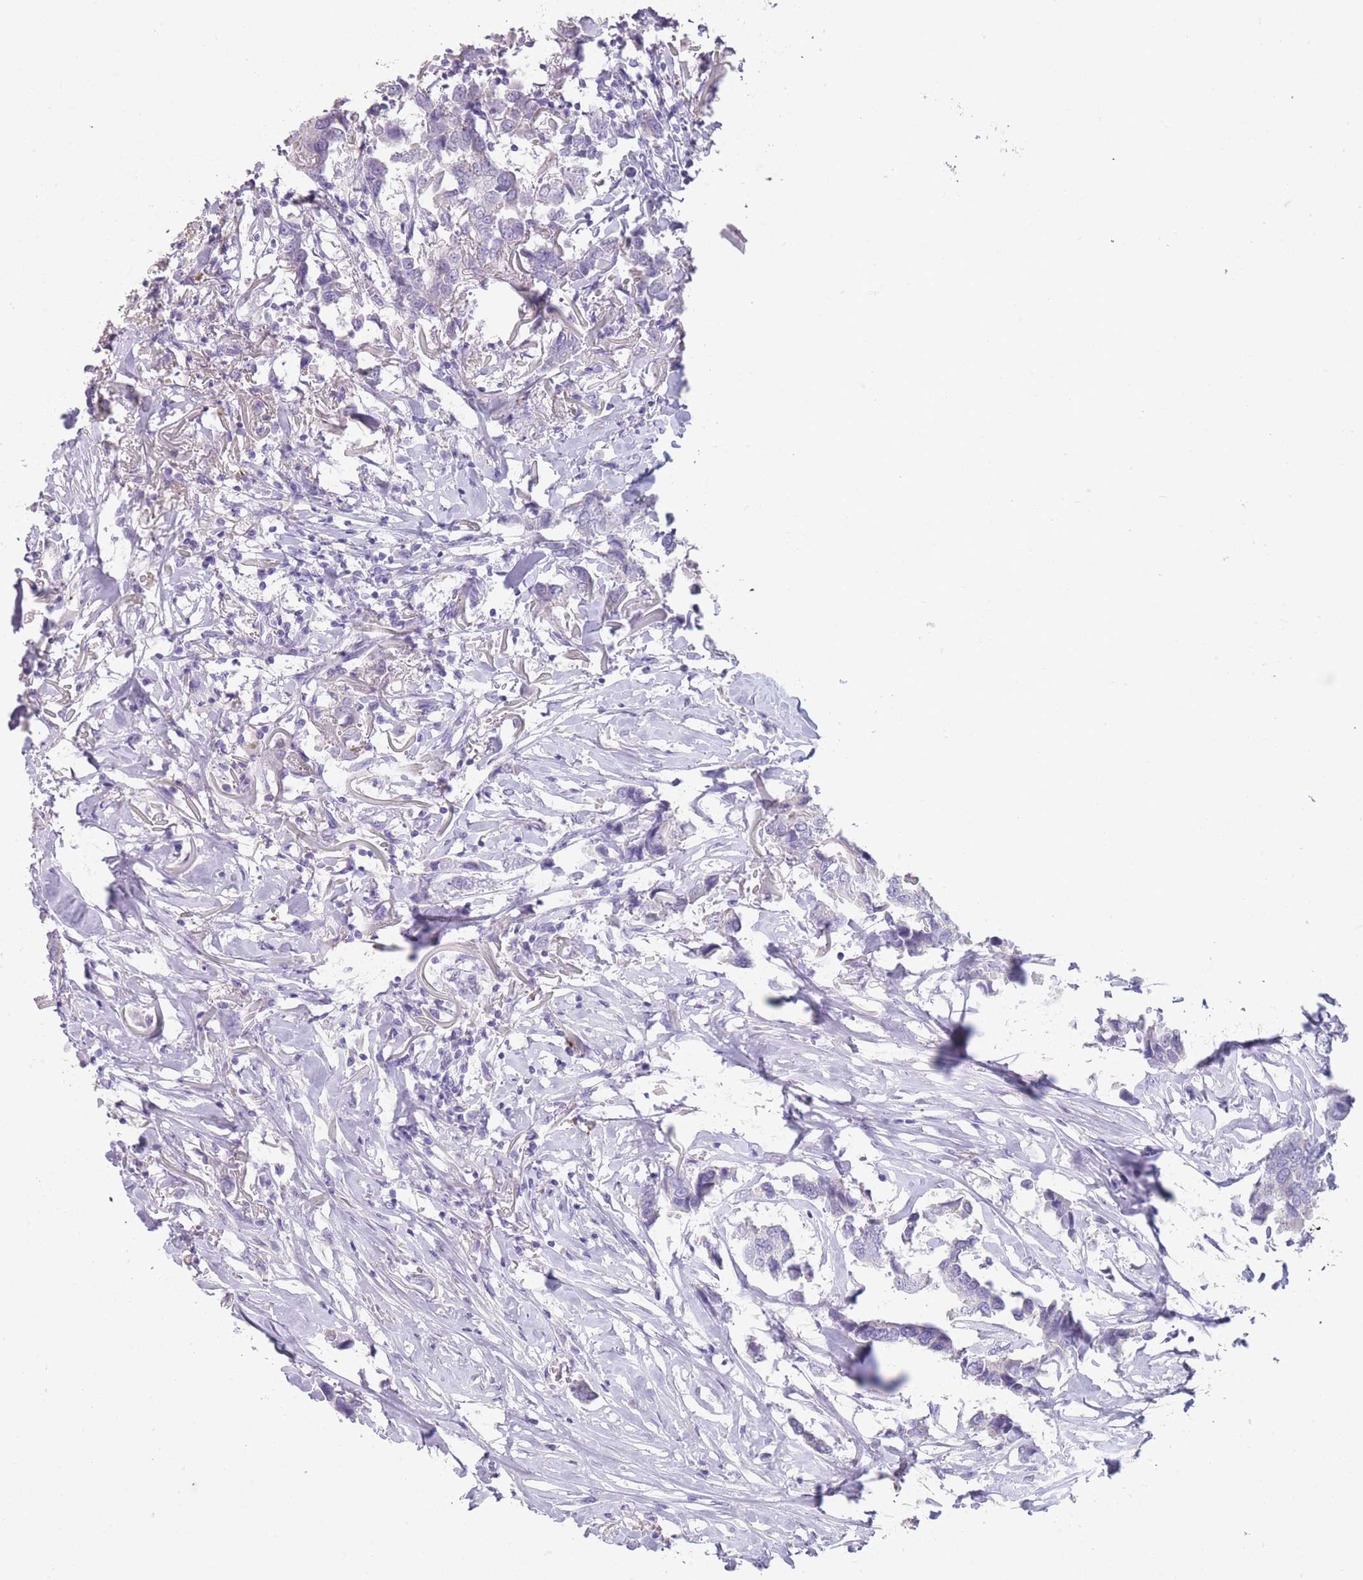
{"staining": {"intensity": "negative", "quantity": "none", "location": "none"}, "tissue": "breast cancer", "cell_type": "Tumor cells", "image_type": "cancer", "snomed": [{"axis": "morphology", "description": "Duct carcinoma"}, {"axis": "topography", "description": "Breast"}], "caption": "High power microscopy image of an immunohistochemistry (IHC) photomicrograph of breast invasive ductal carcinoma, revealing no significant staining in tumor cells.", "gene": "RHBG", "patient": {"sex": "female", "age": 80}}